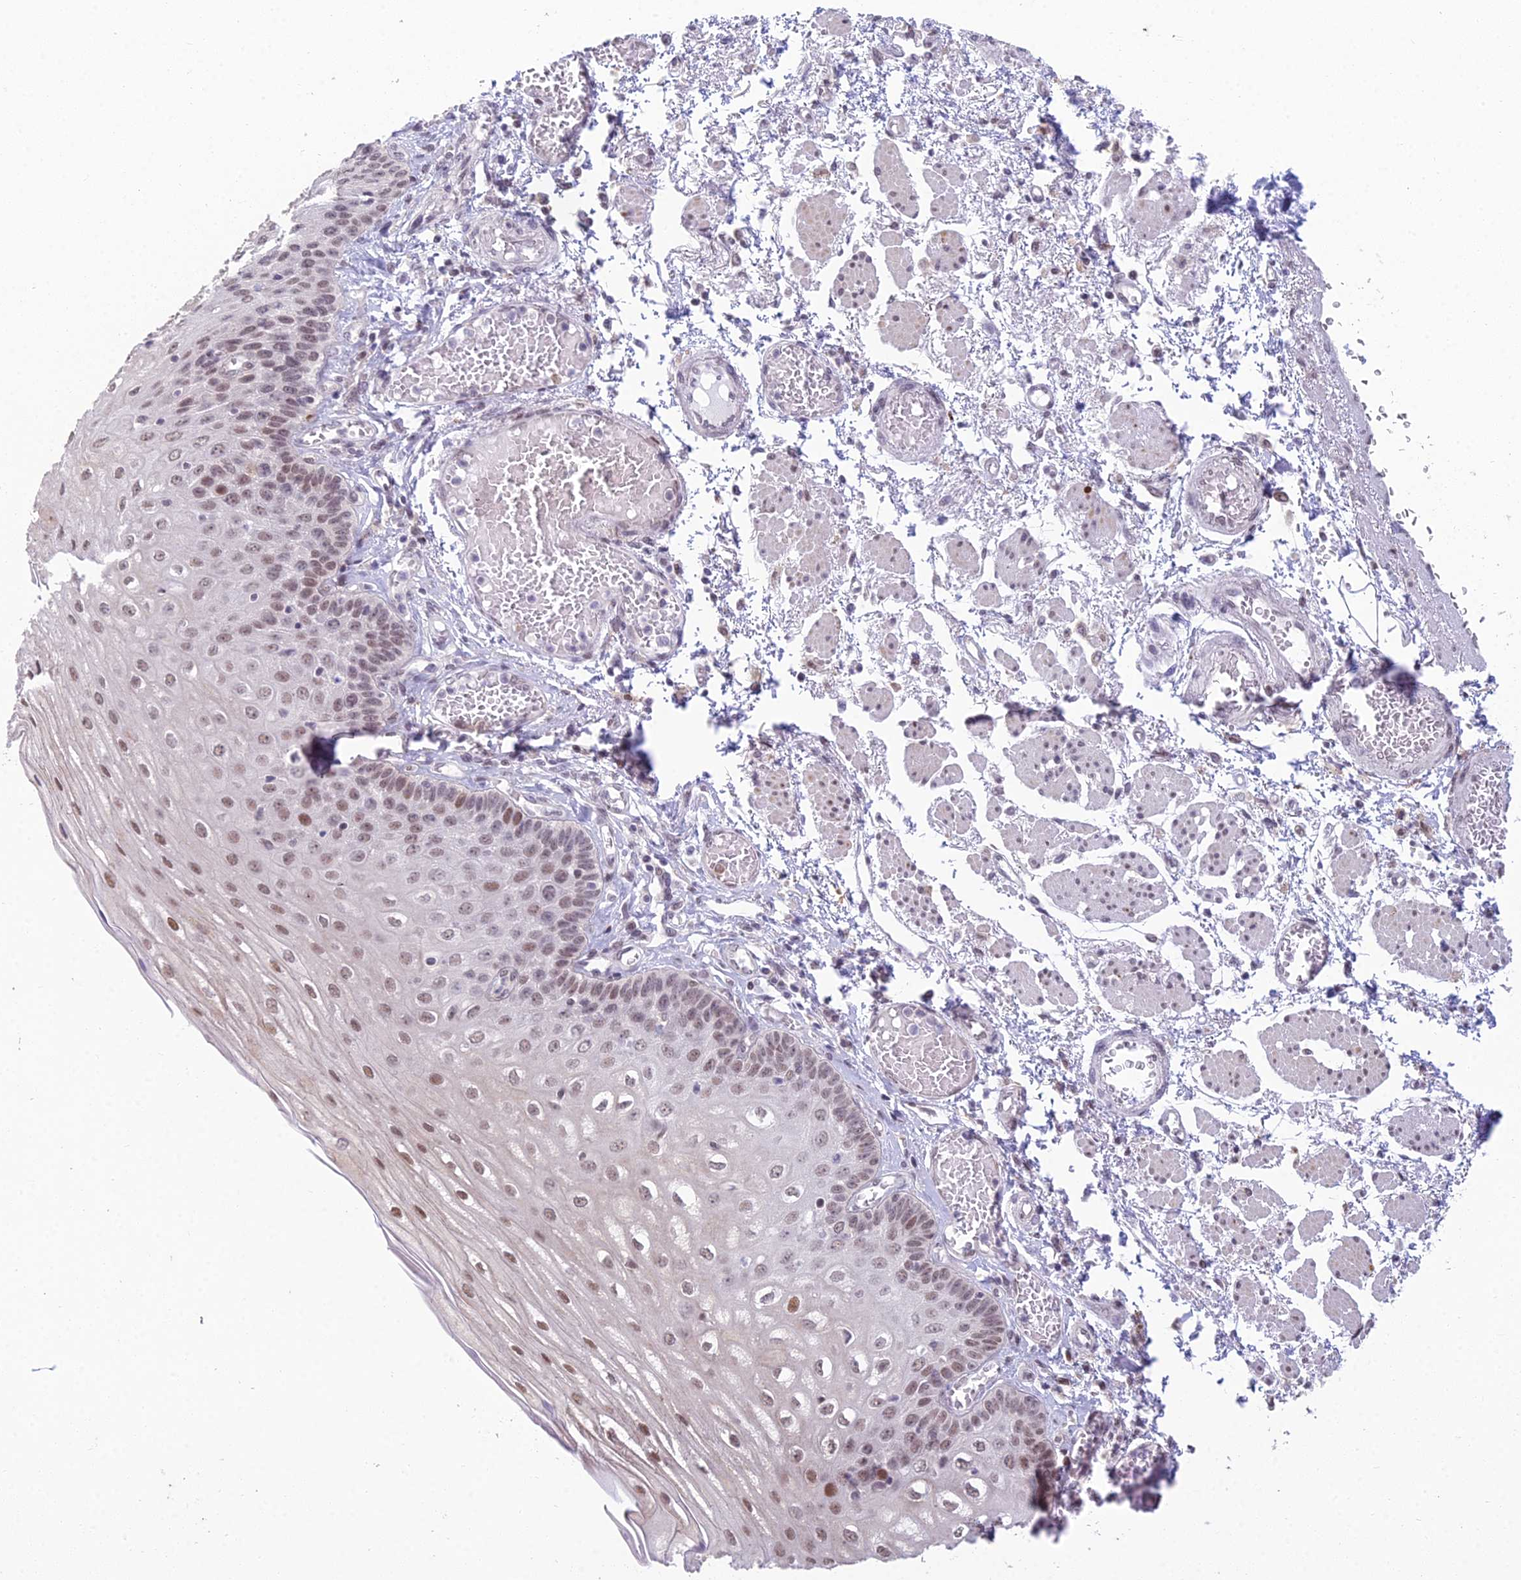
{"staining": {"intensity": "moderate", "quantity": ">75%", "location": "nuclear"}, "tissue": "esophagus", "cell_type": "Squamous epithelial cells", "image_type": "normal", "snomed": [{"axis": "morphology", "description": "Normal tissue, NOS"}, {"axis": "topography", "description": "Esophagus"}], "caption": "Protein expression analysis of normal esophagus displays moderate nuclear staining in approximately >75% of squamous epithelial cells.", "gene": "ABHD17A", "patient": {"sex": "male", "age": 81}}